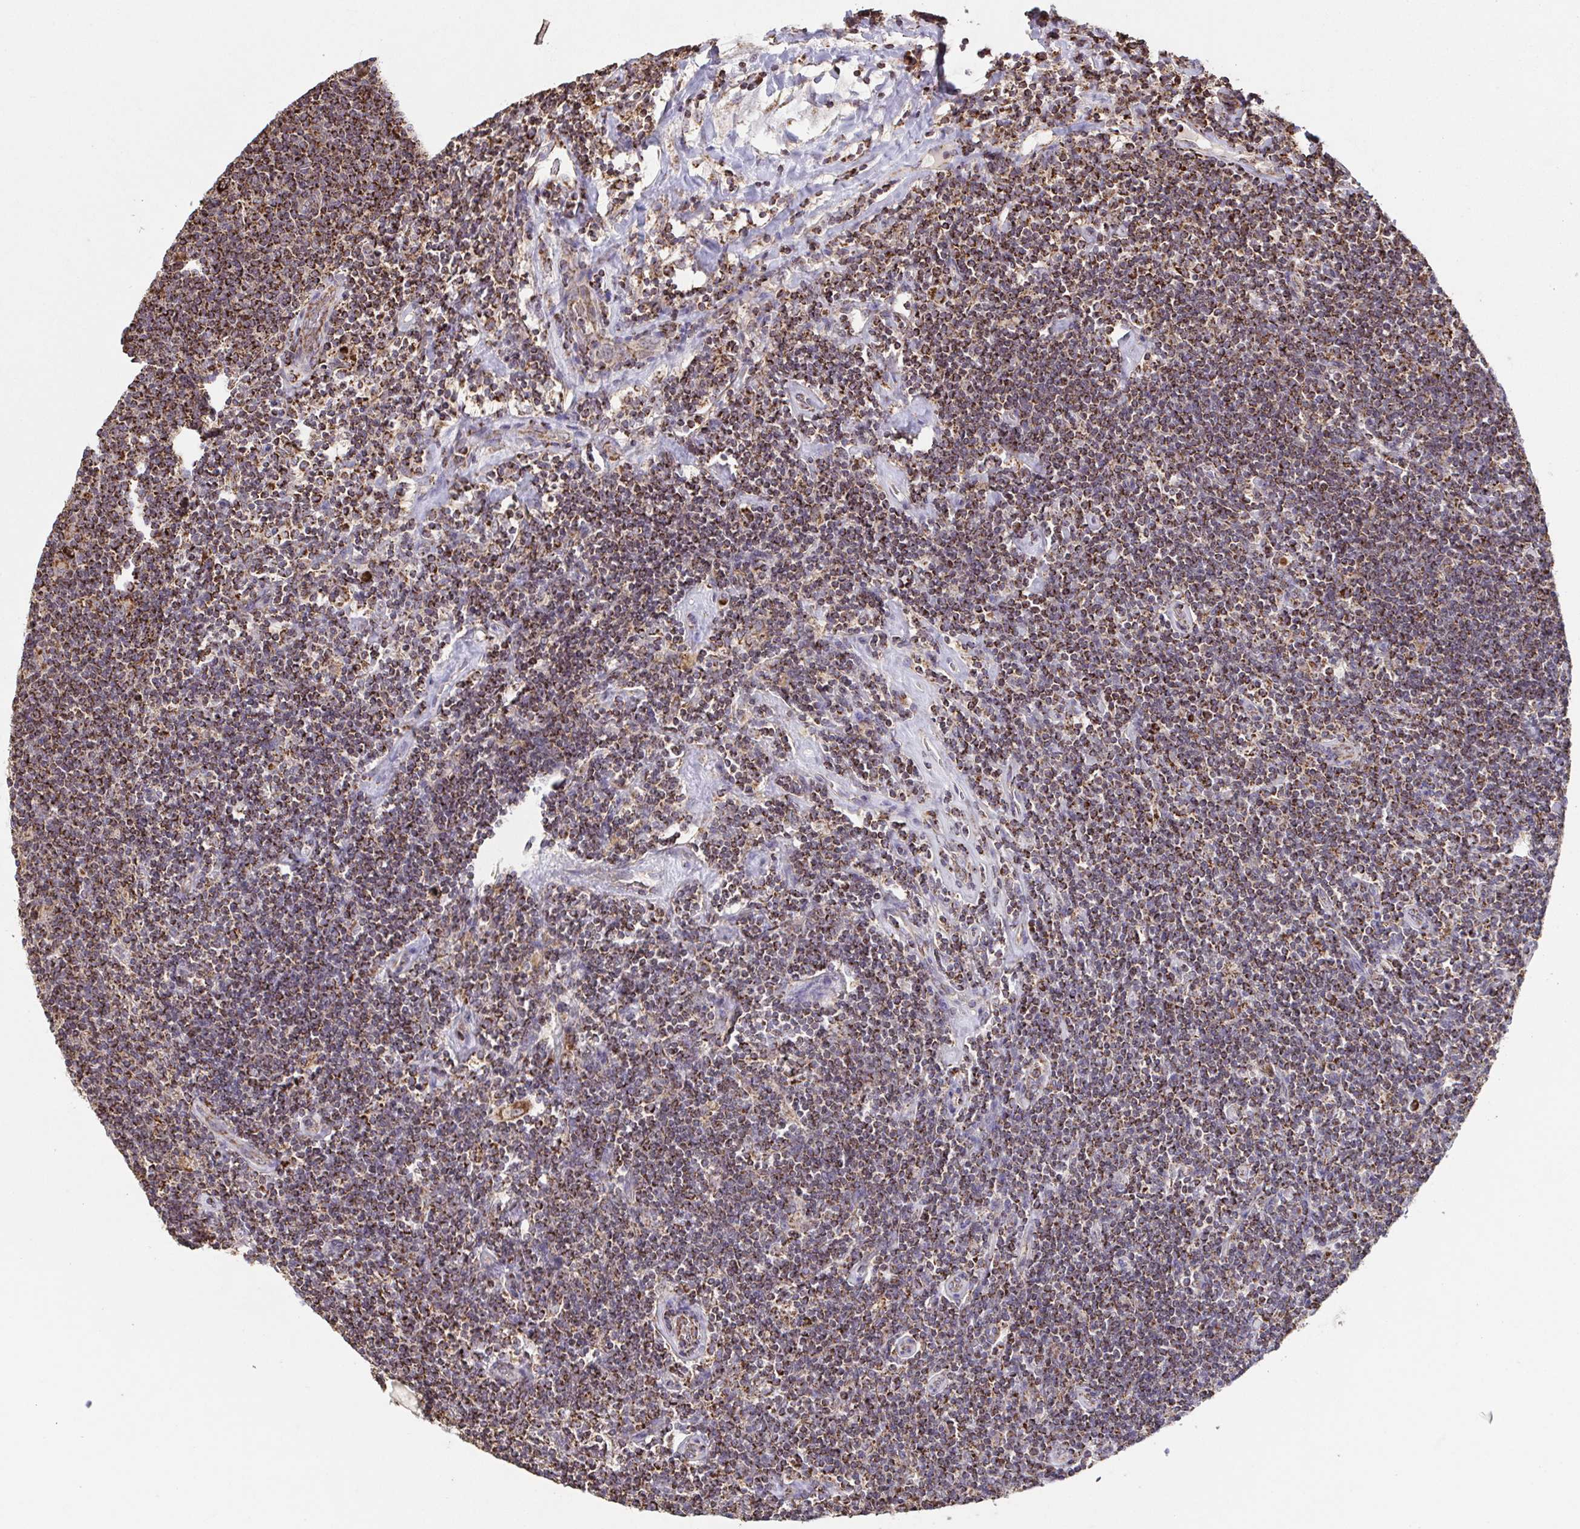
{"staining": {"intensity": "moderate", "quantity": ">75%", "location": "cytoplasmic/membranous"}, "tissue": "lymphoma", "cell_type": "Tumor cells", "image_type": "cancer", "snomed": [{"axis": "morphology", "description": "Hodgkin's disease, NOS"}, {"axis": "topography", "description": "Lymph node"}], "caption": "Immunohistochemical staining of Hodgkin's disease displays medium levels of moderate cytoplasmic/membranous expression in approximately >75% of tumor cells.", "gene": "DIP2B", "patient": {"sex": "male", "age": 40}}